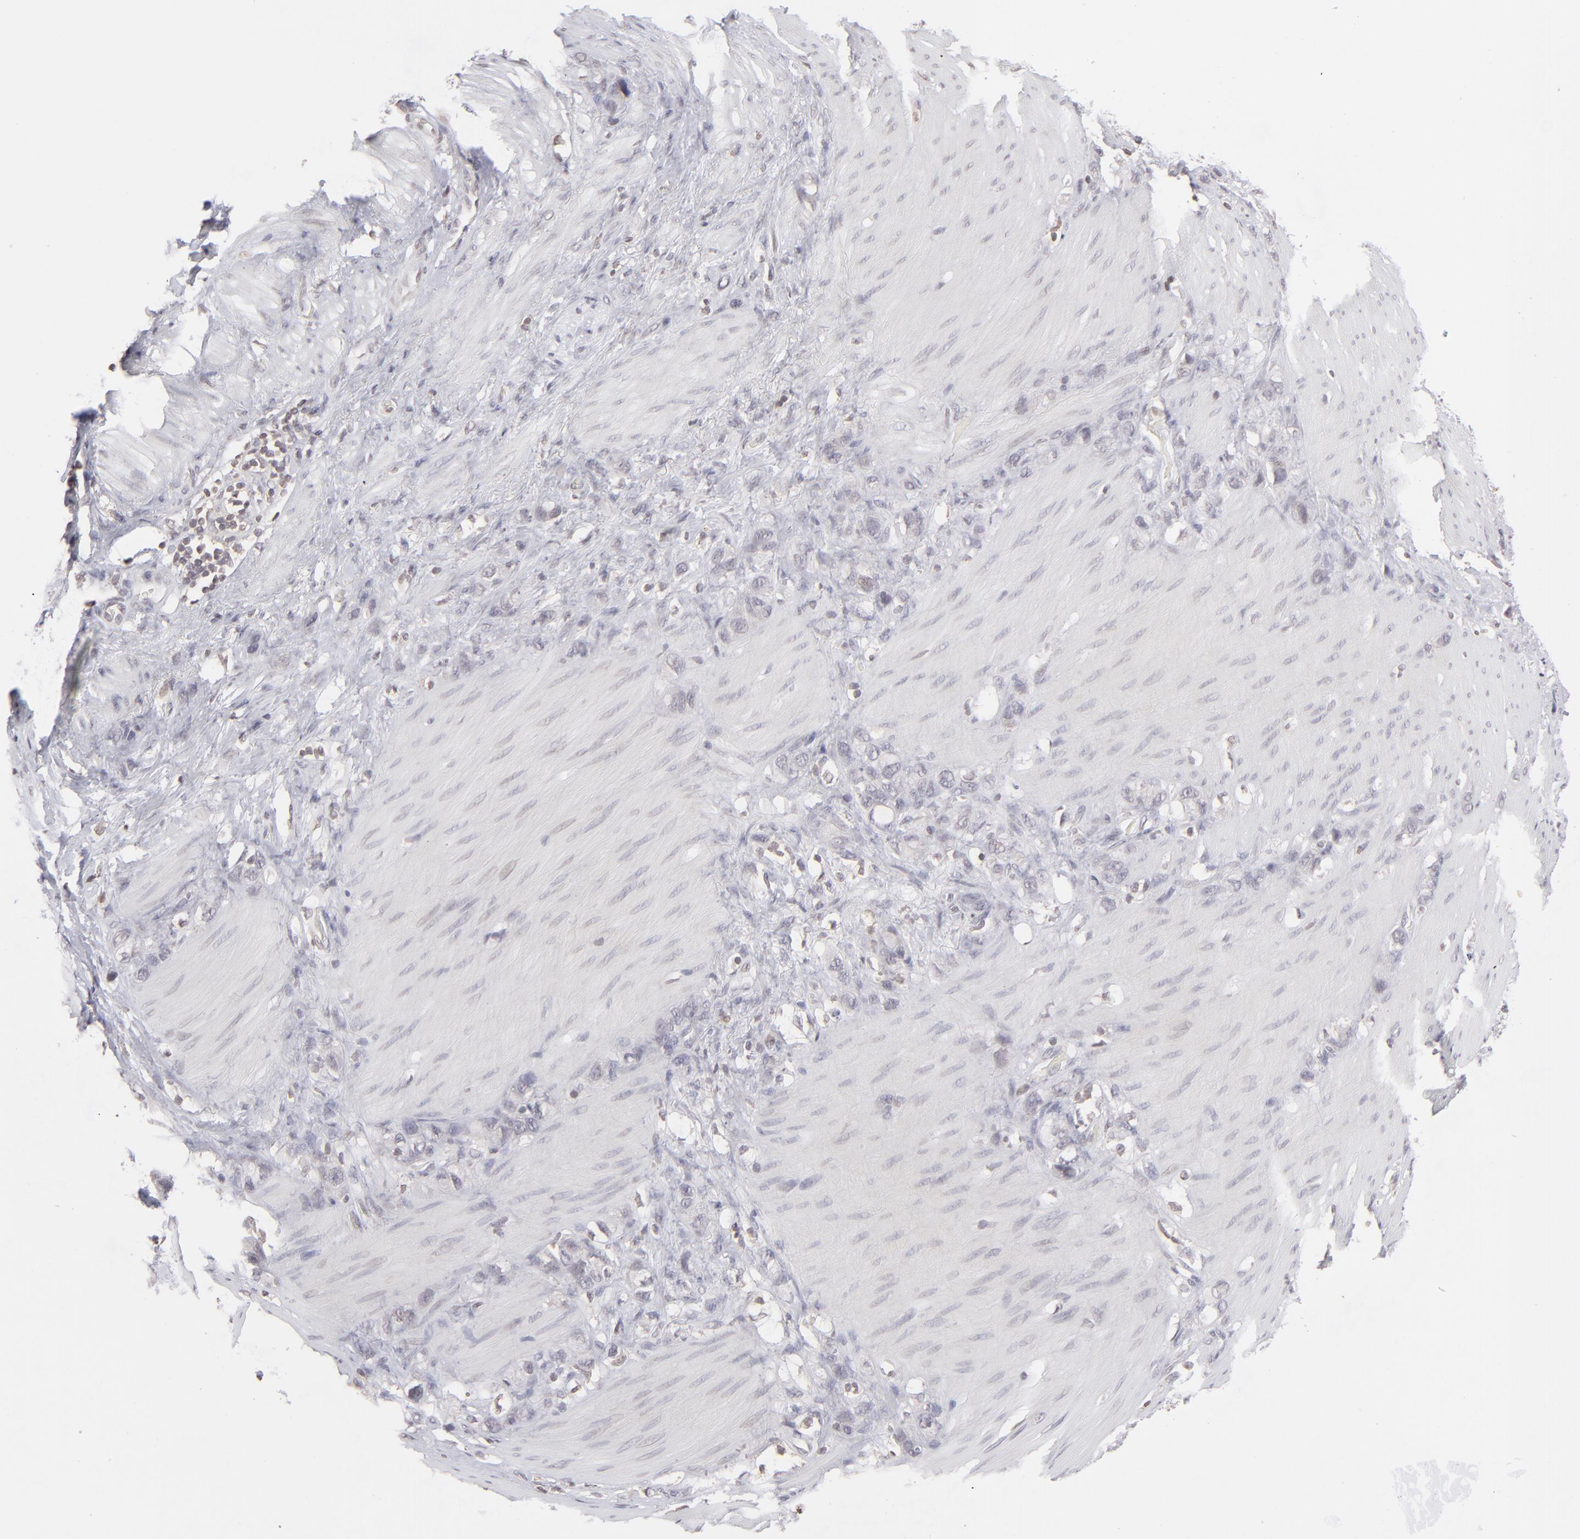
{"staining": {"intensity": "negative", "quantity": "none", "location": "none"}, "tissue": "stomach cancer", "cell_type": "Tumor cells", "image_type": "cancer", "snomed": [{"axis": "morphology", "description": "Normal tissue, NOS"}, {"axis": "morphology", "description": "Adenocarcinoma, NOS"}, {"axis": "morphology", "description": "Adenocarcinoma, High grade"}, {"axis": "topography", "description": "Stomach, upper"}, {"axis": "topography", "description": "Stomach"}], "caption": "This is a photomicrograph of immunohistochemistry staining of adenocarcinoma (high-grade) (stomach), which shows no expression in tumor cells.", "gene": "CLDN2", "patient": {"sex": "female", "age": 65}}